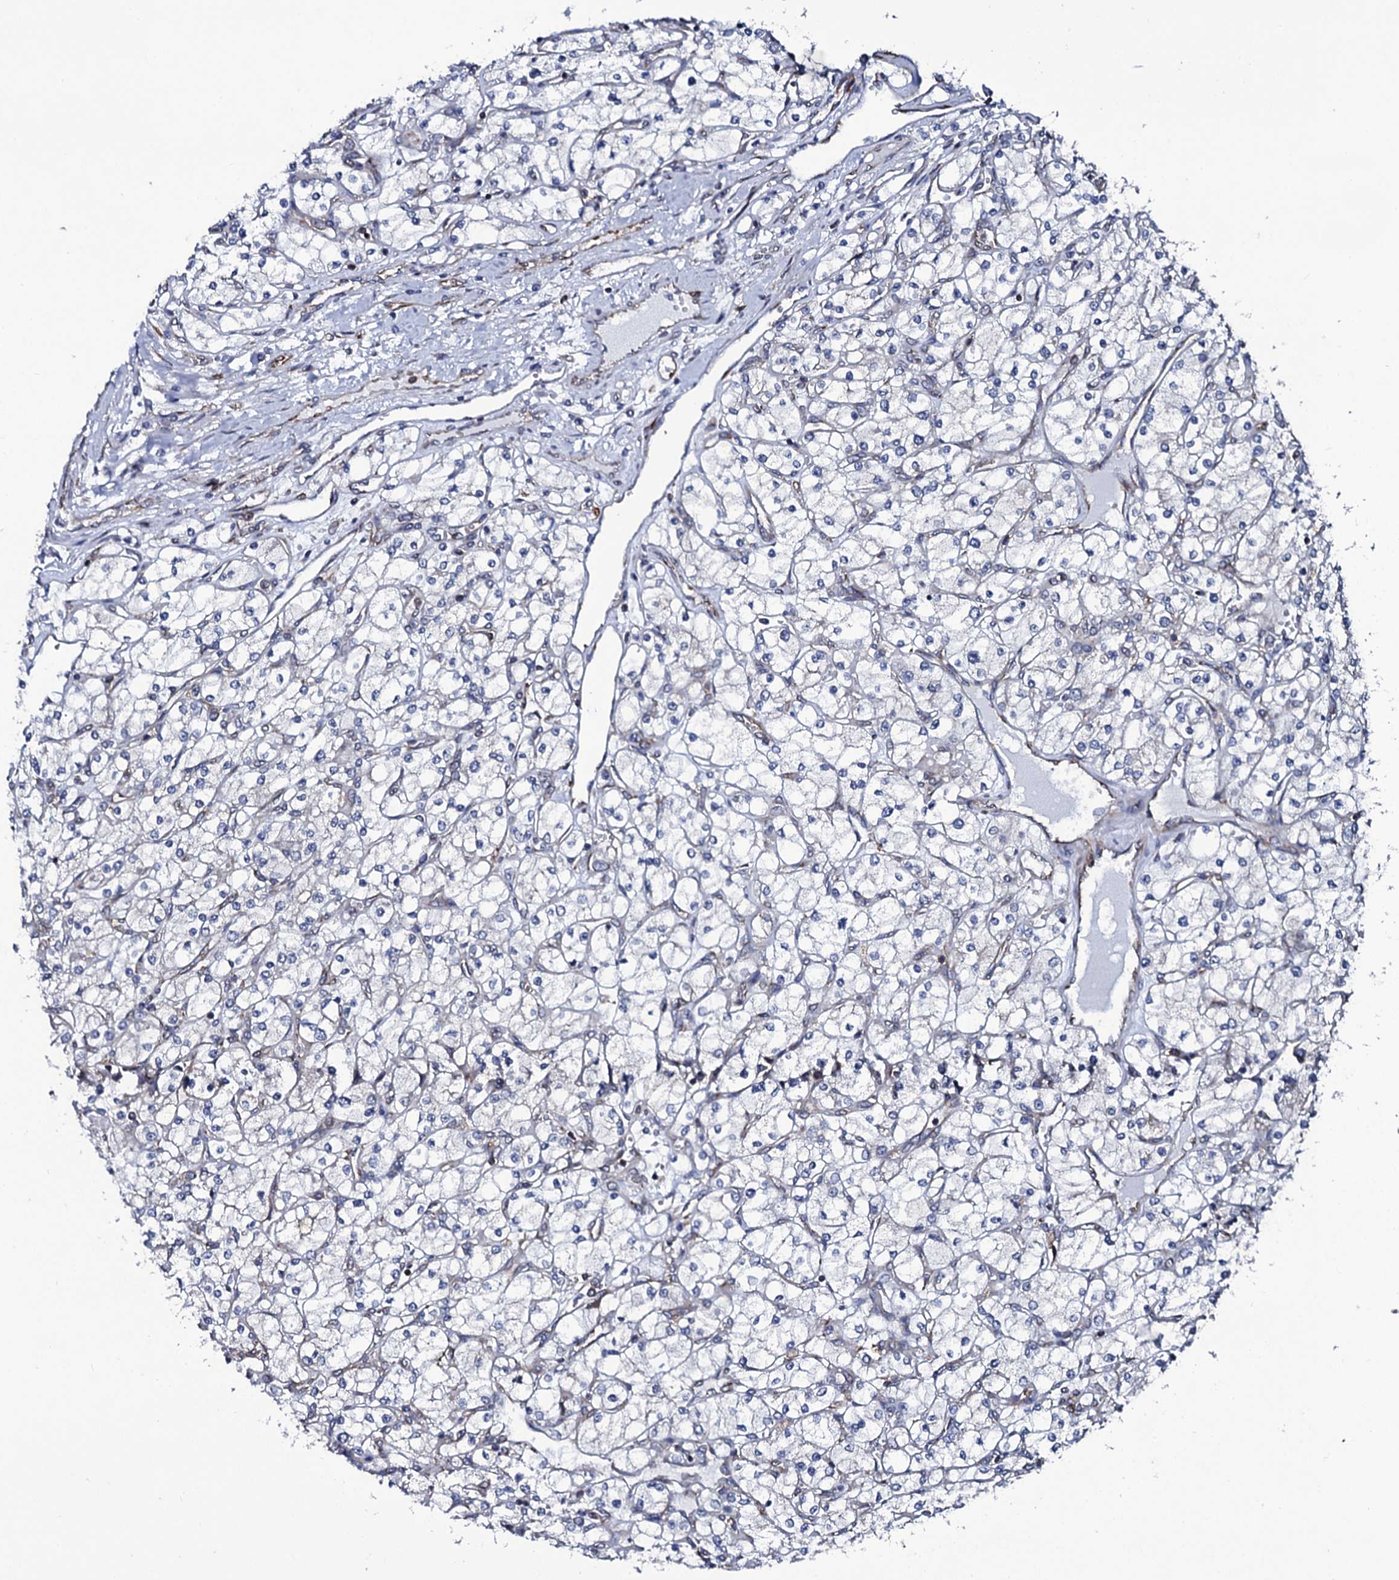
{"staining": {"intensity": "negative", "quantity": "none", "location": "none"}, "tissue": "renal cancer", "cell_type": "Tumor cells", "image_type": "cancer", "snomed": [{"axis": "morphology", "description": "Adenocarcinoma, NOS"}, {"axis": "topography", "description": "Kidney"}], "caption": "DAB (3,3'-diaminobenzidine) immunohistochemical staining of human renal cancer (adenocarcinoma) demonstrates no significant staining in tumor cells. Nuclei are stained in blue.", "gene": "SPTY2D1", "patient": {"sex": "male", "age": 80}}